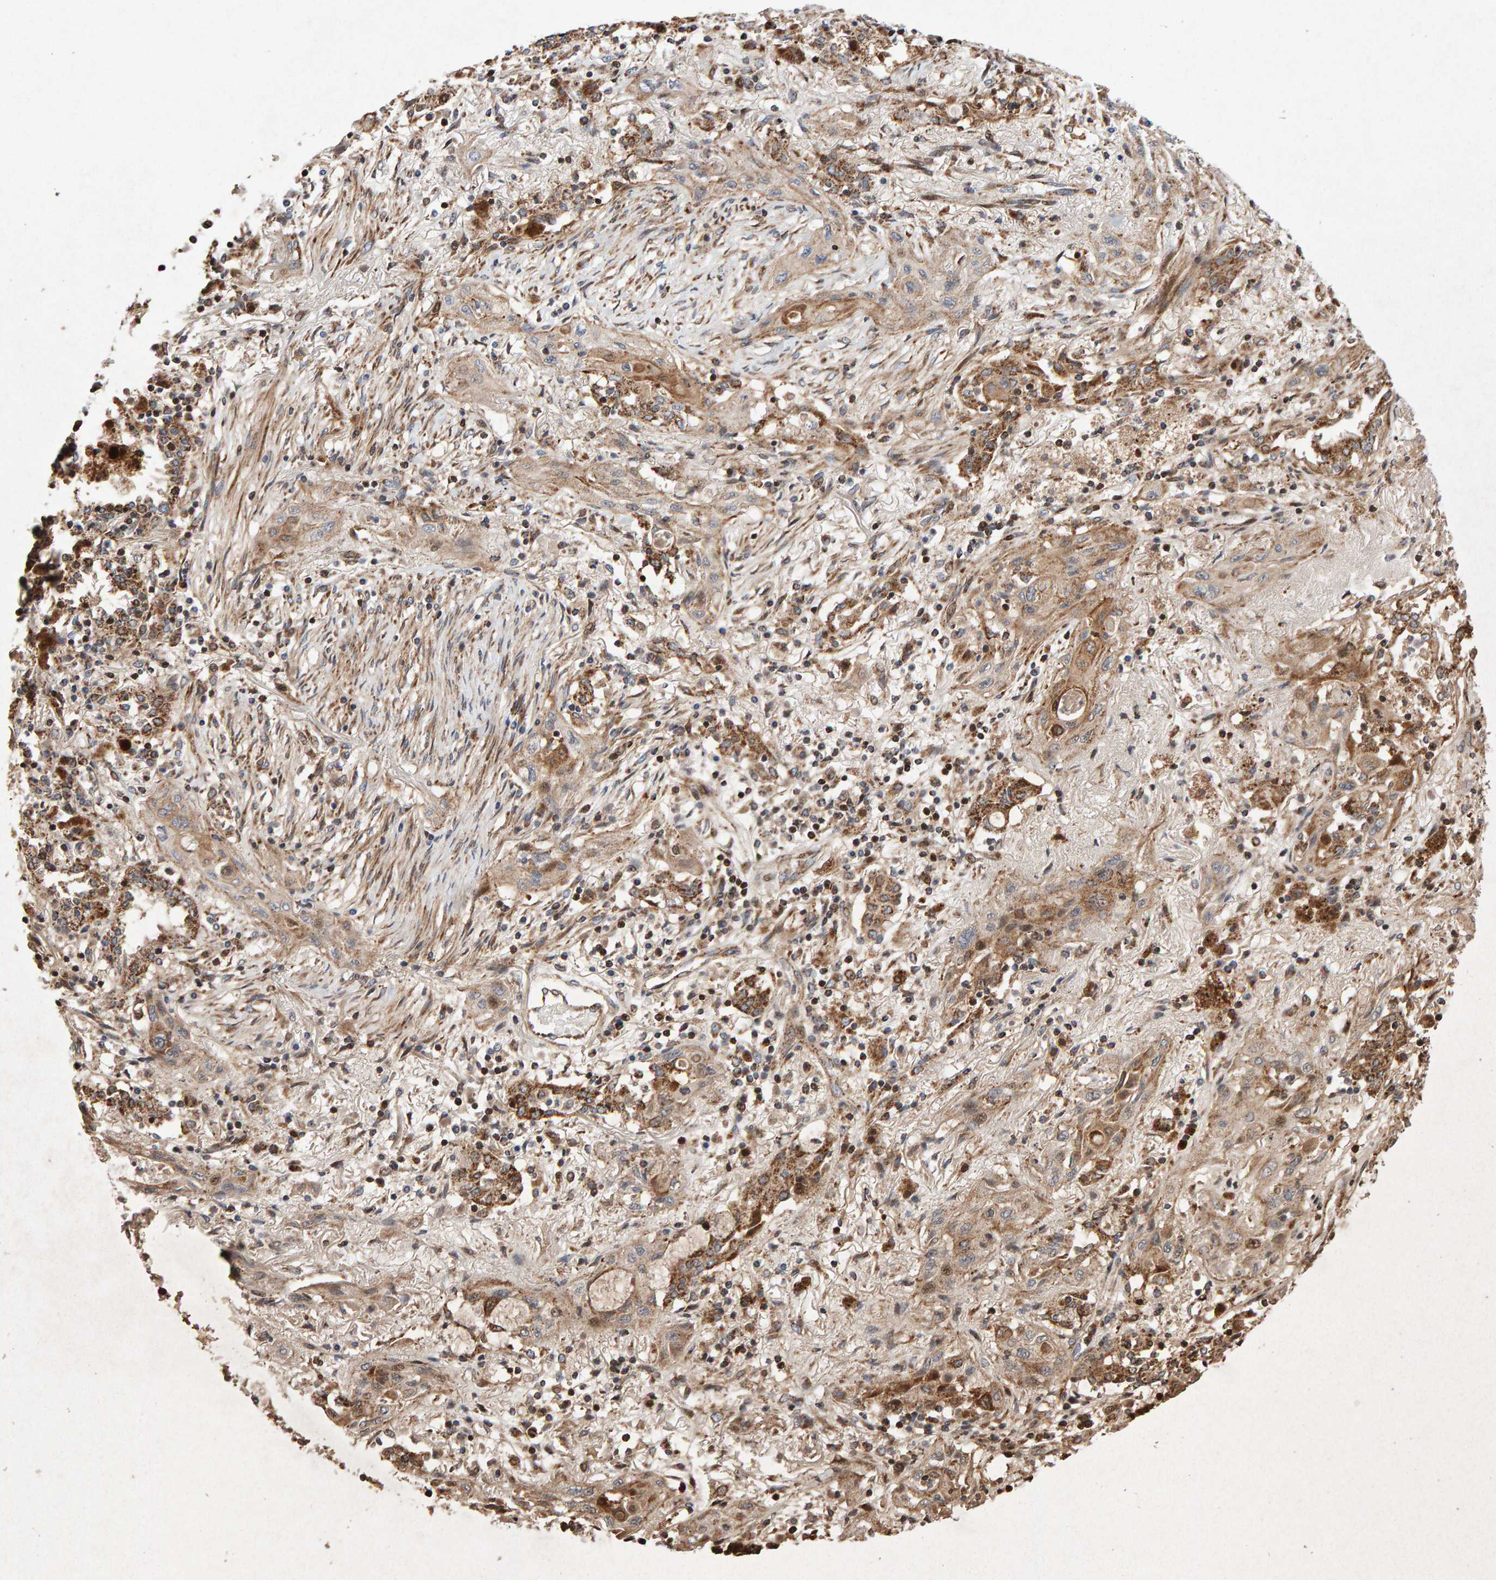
{"staining": {"intensity": "moderate", "quantity": ">75%", "location": "cytoplasmic/membranous"}, "tissue": "lung cancer", "cell_type": "Tumor cells", "image_type": "cancer", "snomed": [{"axis": "morphology", "description": "Squamous cell carcinoma, NOS"}, {"axis": "topography", "description": "Lung"}], "caption": "Lung cancer (squamous cell carcinoma) tissue demonstrates moderate cytoplasmic/membranous staining in about >75% of tumor cells", "gene": "PECR", "patient": {"sex": "female", "age": 47}}